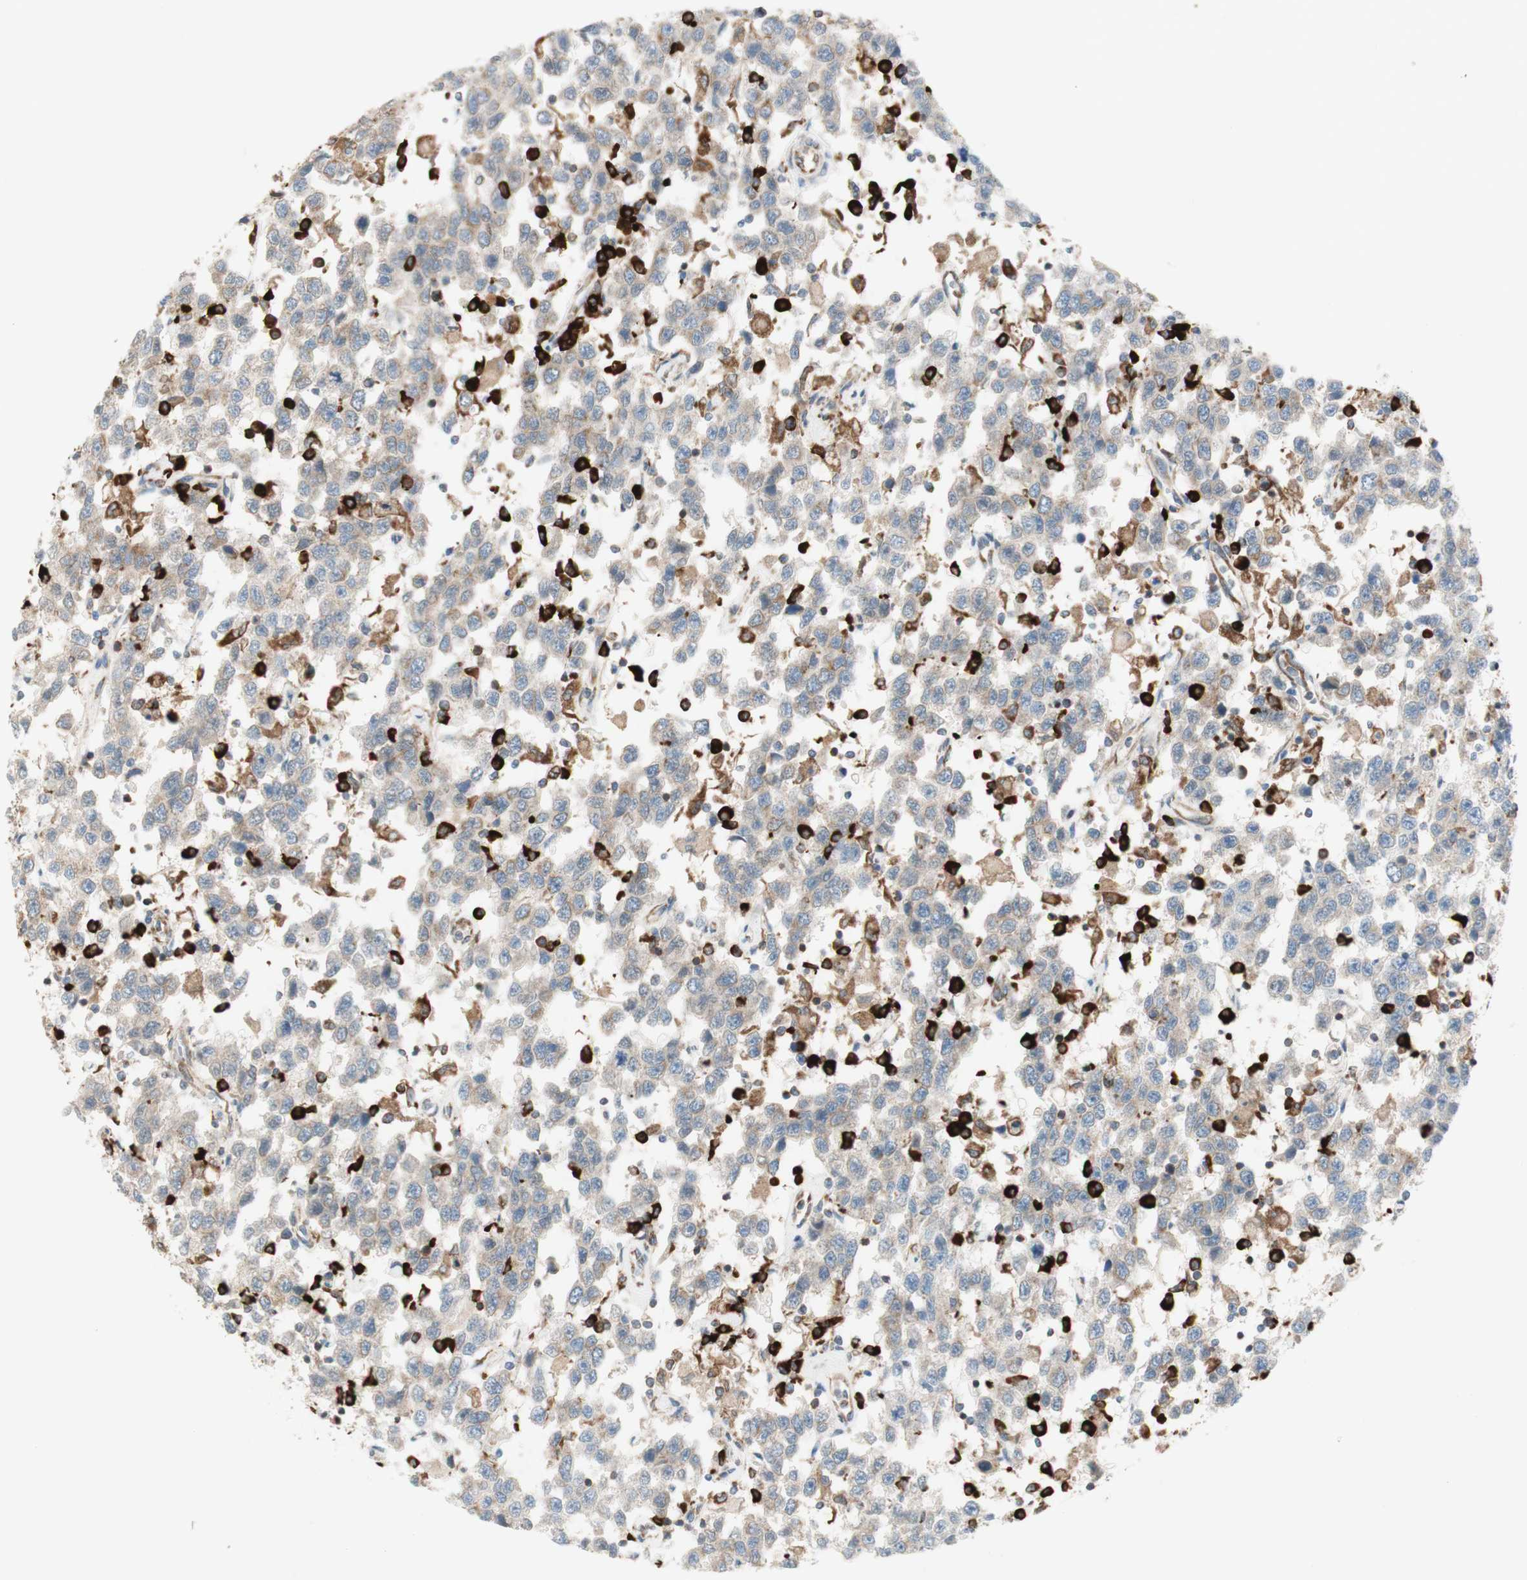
{"staining": {"intensity": "weak", "quantity": "25%-75%", "location": "cytoplasmic/membranous"}, "tissue": "testis cancer", "cell_type": "Tumor cells", "image_type": "cancer", "snomed": [{"axis": "morphology", "description": "Seminoma, NOS"}, {"axis": "topography", "description": "Testis"}], "caption": "About 25%-75% of tumor cells in human testis seminoma reveal weak cytoplasmic/membranous protein staining as visualized by brown immunohistochemical staining.", "gene": "MANF", "patient": {"sex": "male", "age": 41}}